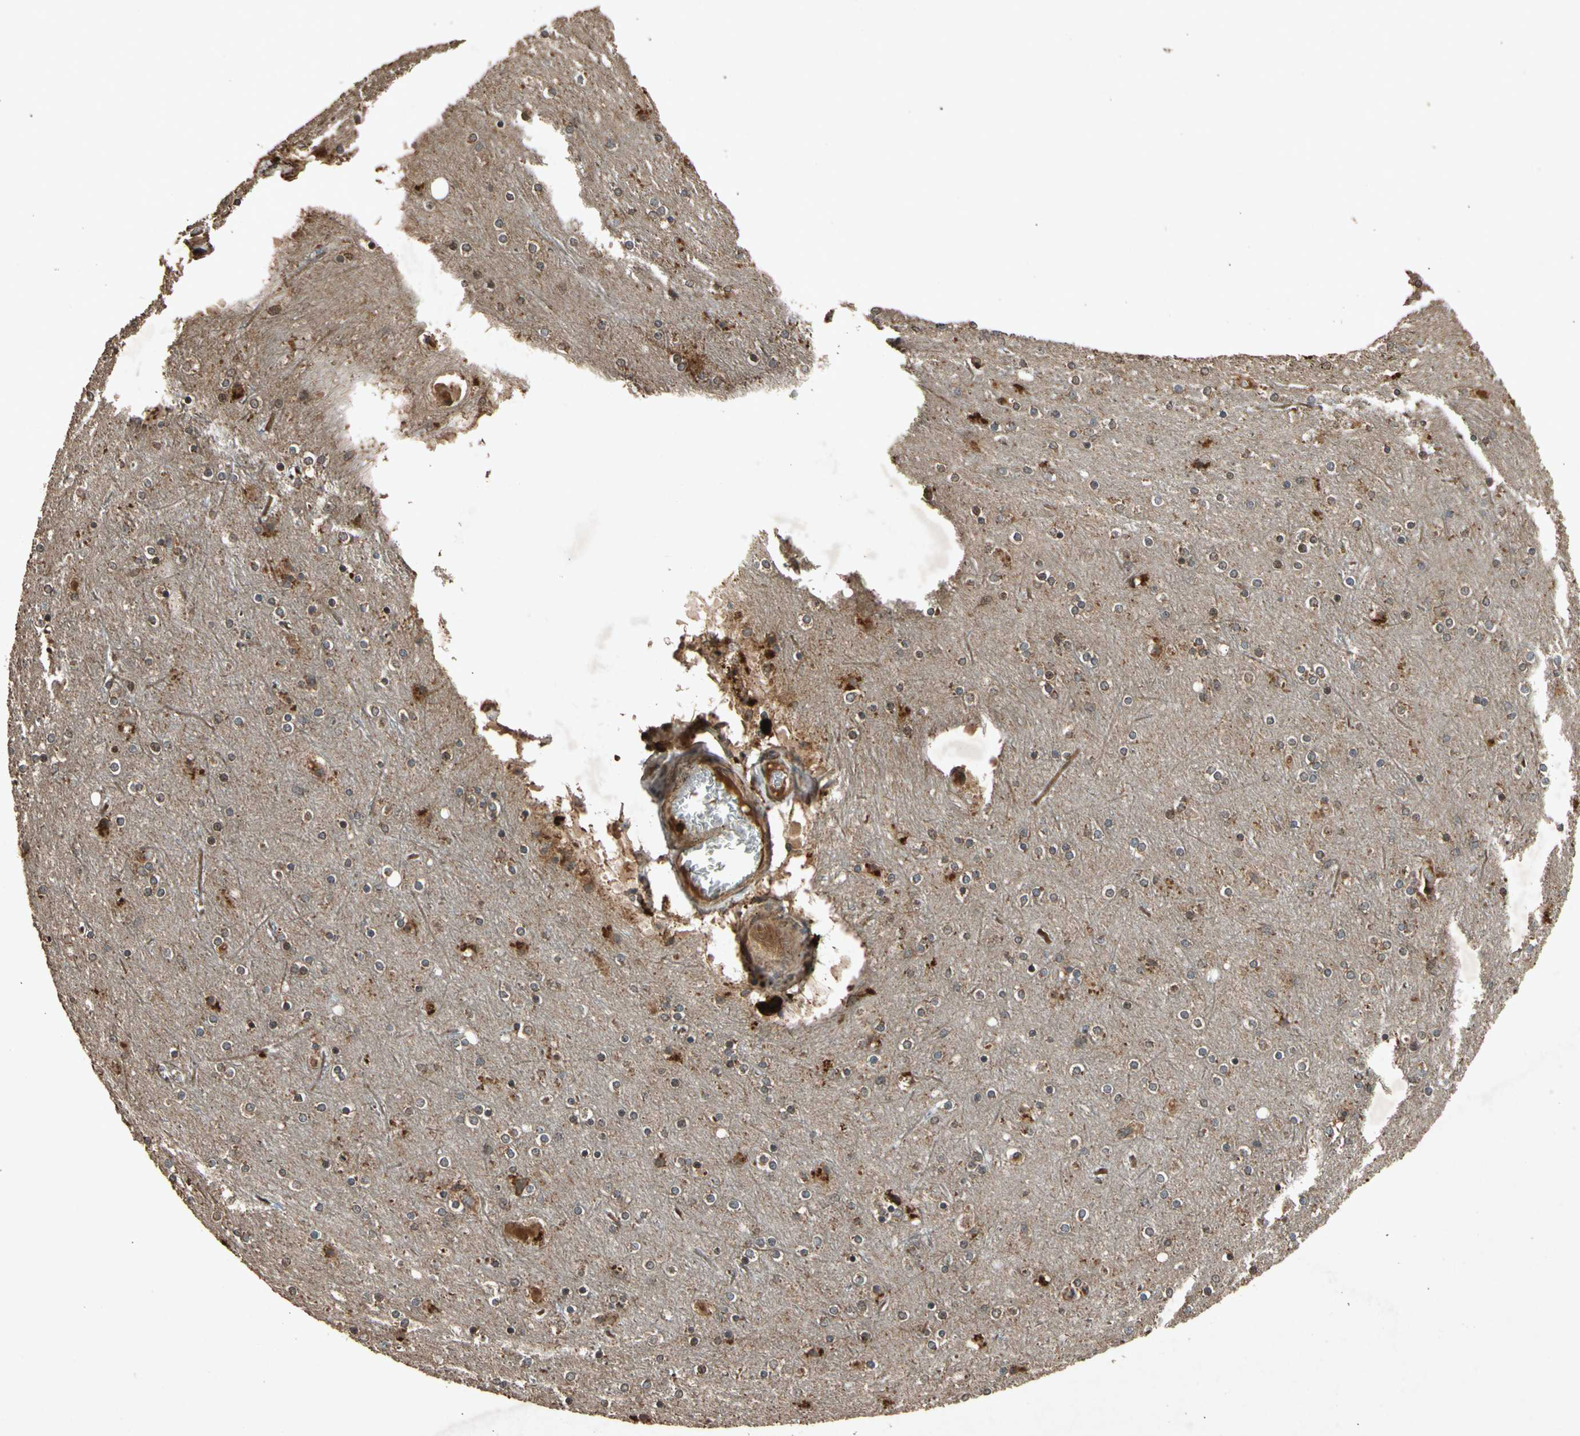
{"staining": {"intensity": "moderate", "quantity": ">75%", "location": "cytoplasmic/membranous"}, "tissue": "cerebral cortex", "cell_type": "Endothelial cells", "image_type": "normal", "snomed": [{"axis": "morphology", "description": "Normal tissue, NOS"}, {"axis": "topography", "description": "Cerebral cortex"}], "caption": "Immunohistochemical staining of normal human cerebral cortex exhibits medium levels of moderate cytoplasmic/membranous positivity in approximately >75% of endothelial cells.", "gene": "TXN2", "patient": {"sex": "female", "age": 54}}